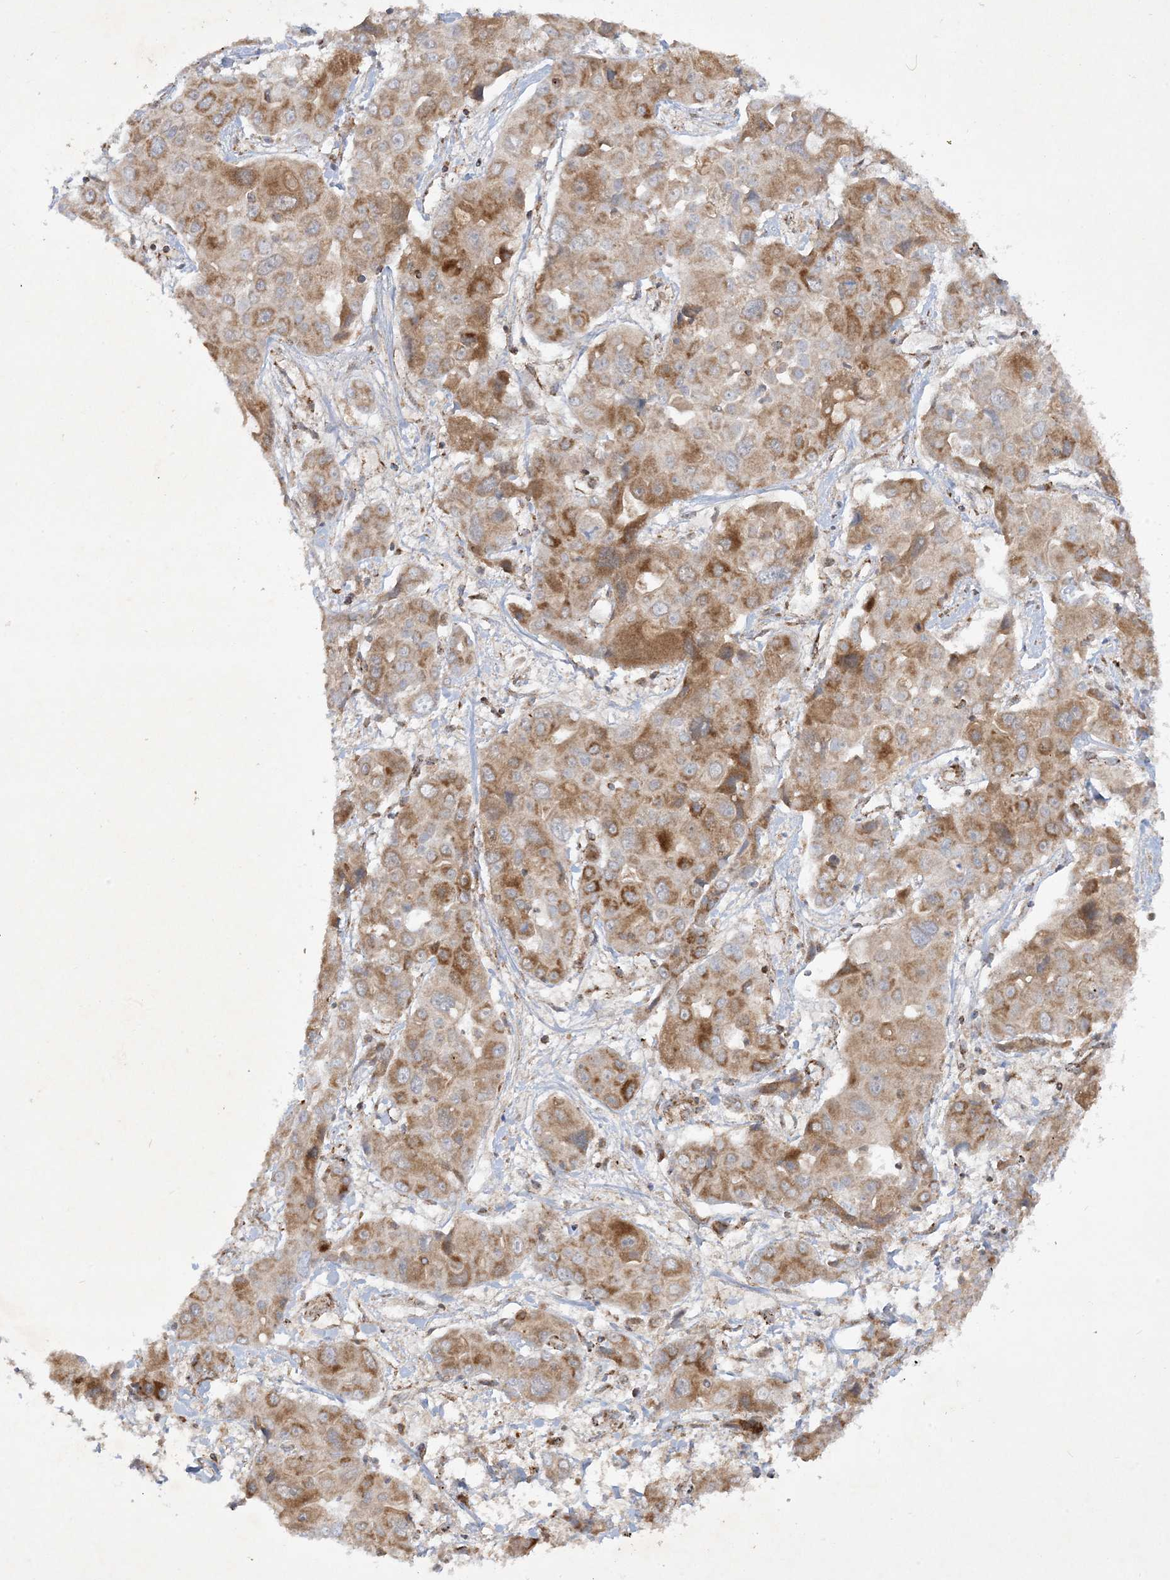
{"staining": {"intensity": "moderate", "quantity": ">75%", "location": "cytoplasmic/membranous"}, "tissue": "liver cancer", "cell_type": "Tumor cells", "image_type": "cancer", "snomed": [{"axis": "morphology", "description": "Cholangiocarcinoma"}, {"axis": "topography", "description": "Liver"}], "caption": "Immunohistochemistry (IHC) of human cholangiocarcinoma (liver) shows medium levels of moderate cytoplasmic/membranous staining in approximately >75% of tumor cells. (DAB (3,3'-diaminobenzidine) IHC, brown staining for protein, blue staining for nuclei).", "gene": "NDUFAF3", "patient": {"sex": "male", "age": 67}}